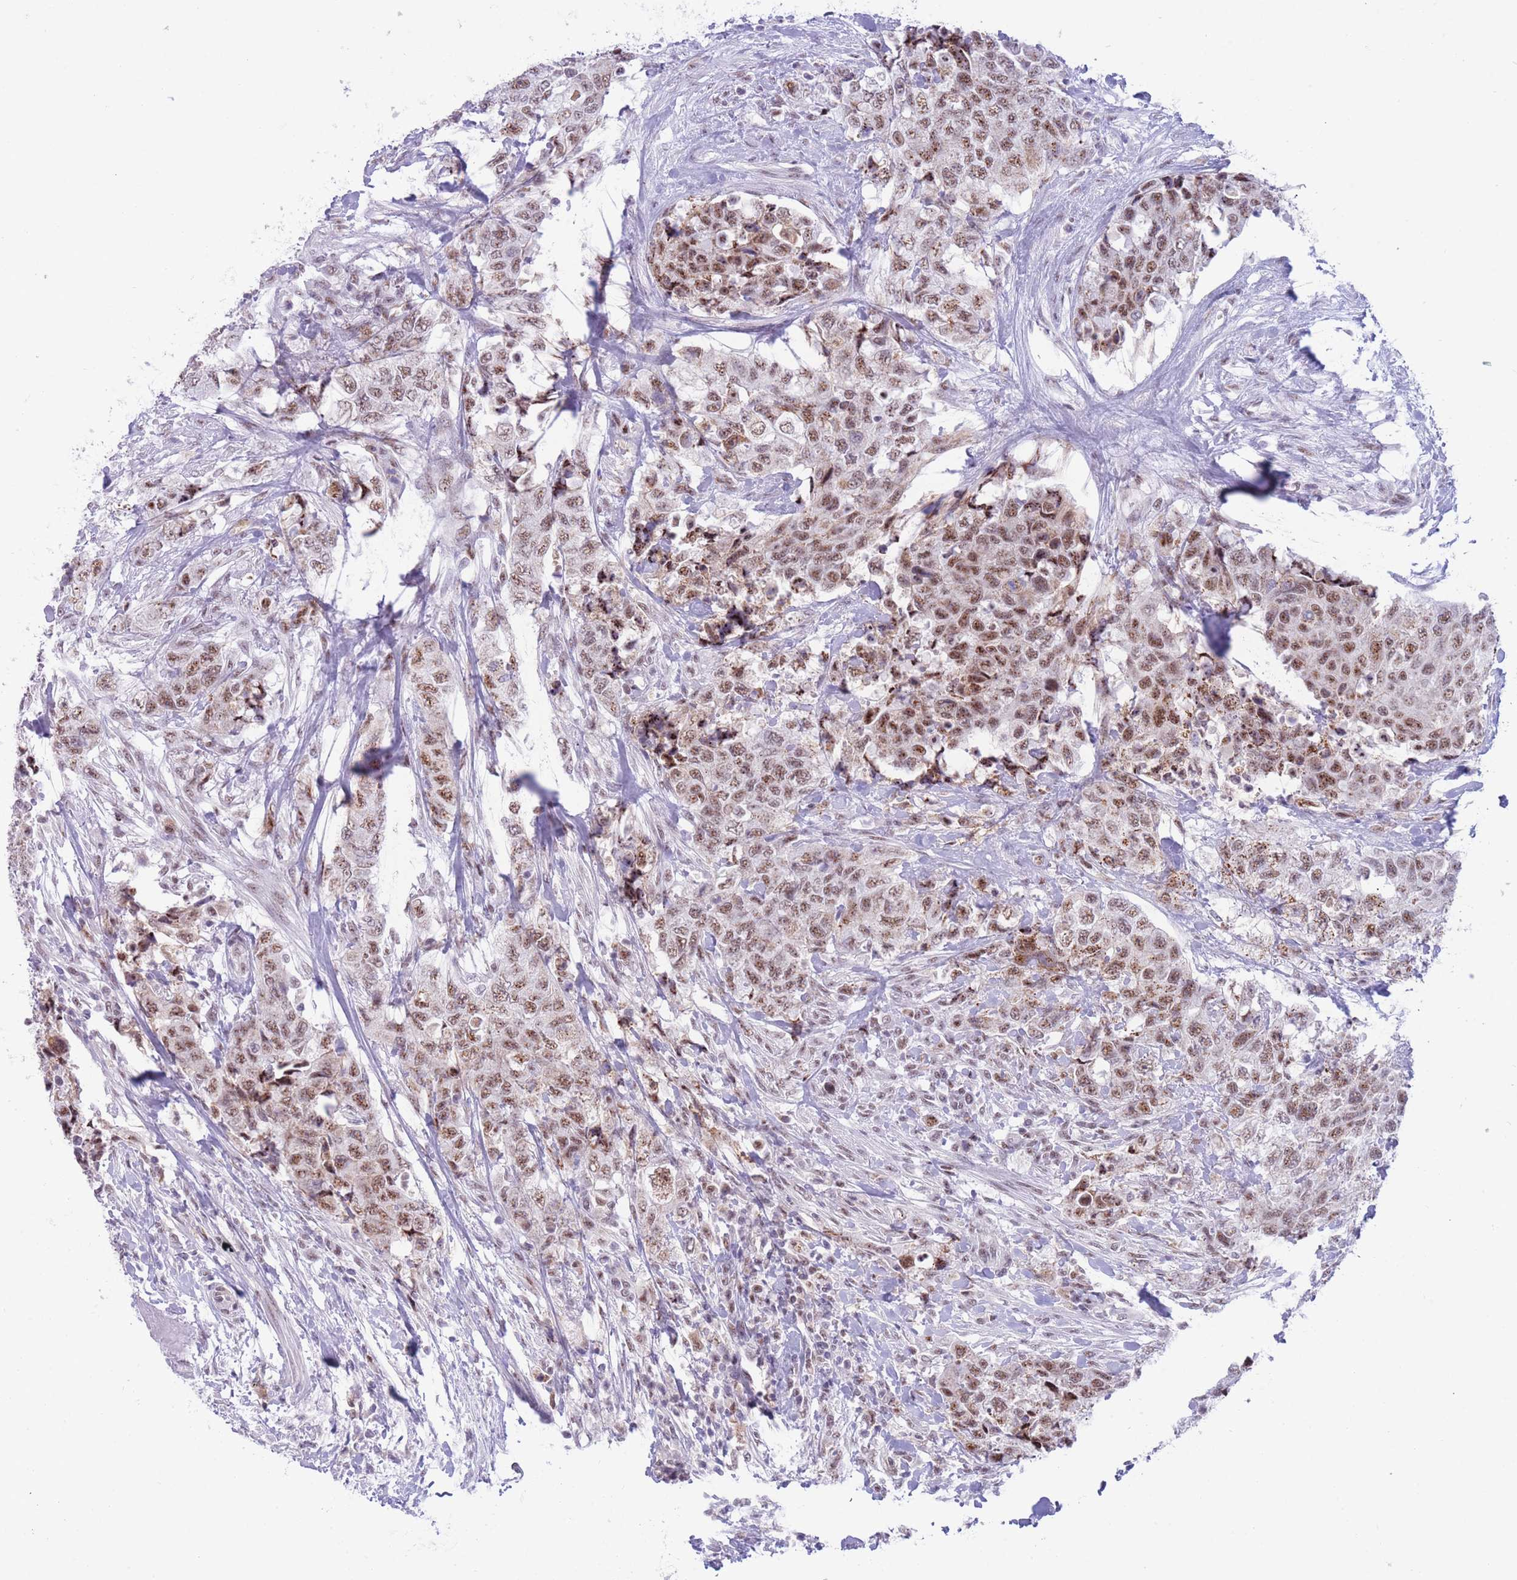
{"staining": {"intensity": "moderate", "quantity": ">75%", "location": "nuclear"}, "tissue": "urothelial cancer", "cell_type": "Tumor cells", "image_type": "cancer", "snomed": [{"axis": "morphology", "description": "Urothelial carcinoma, High grade"}, {"axis": "topography", "description": "Urinary bladder"}], "caption": "This histopathology image reveals urothelial cancer stained with IHC to label a protein in brown. The nuclear of tumor cells show moderate positivity for the protein. Nuclei are counter-stained blue.", "gene": "CYP2B6", "patient": {"sex": "female", "age": 78}}